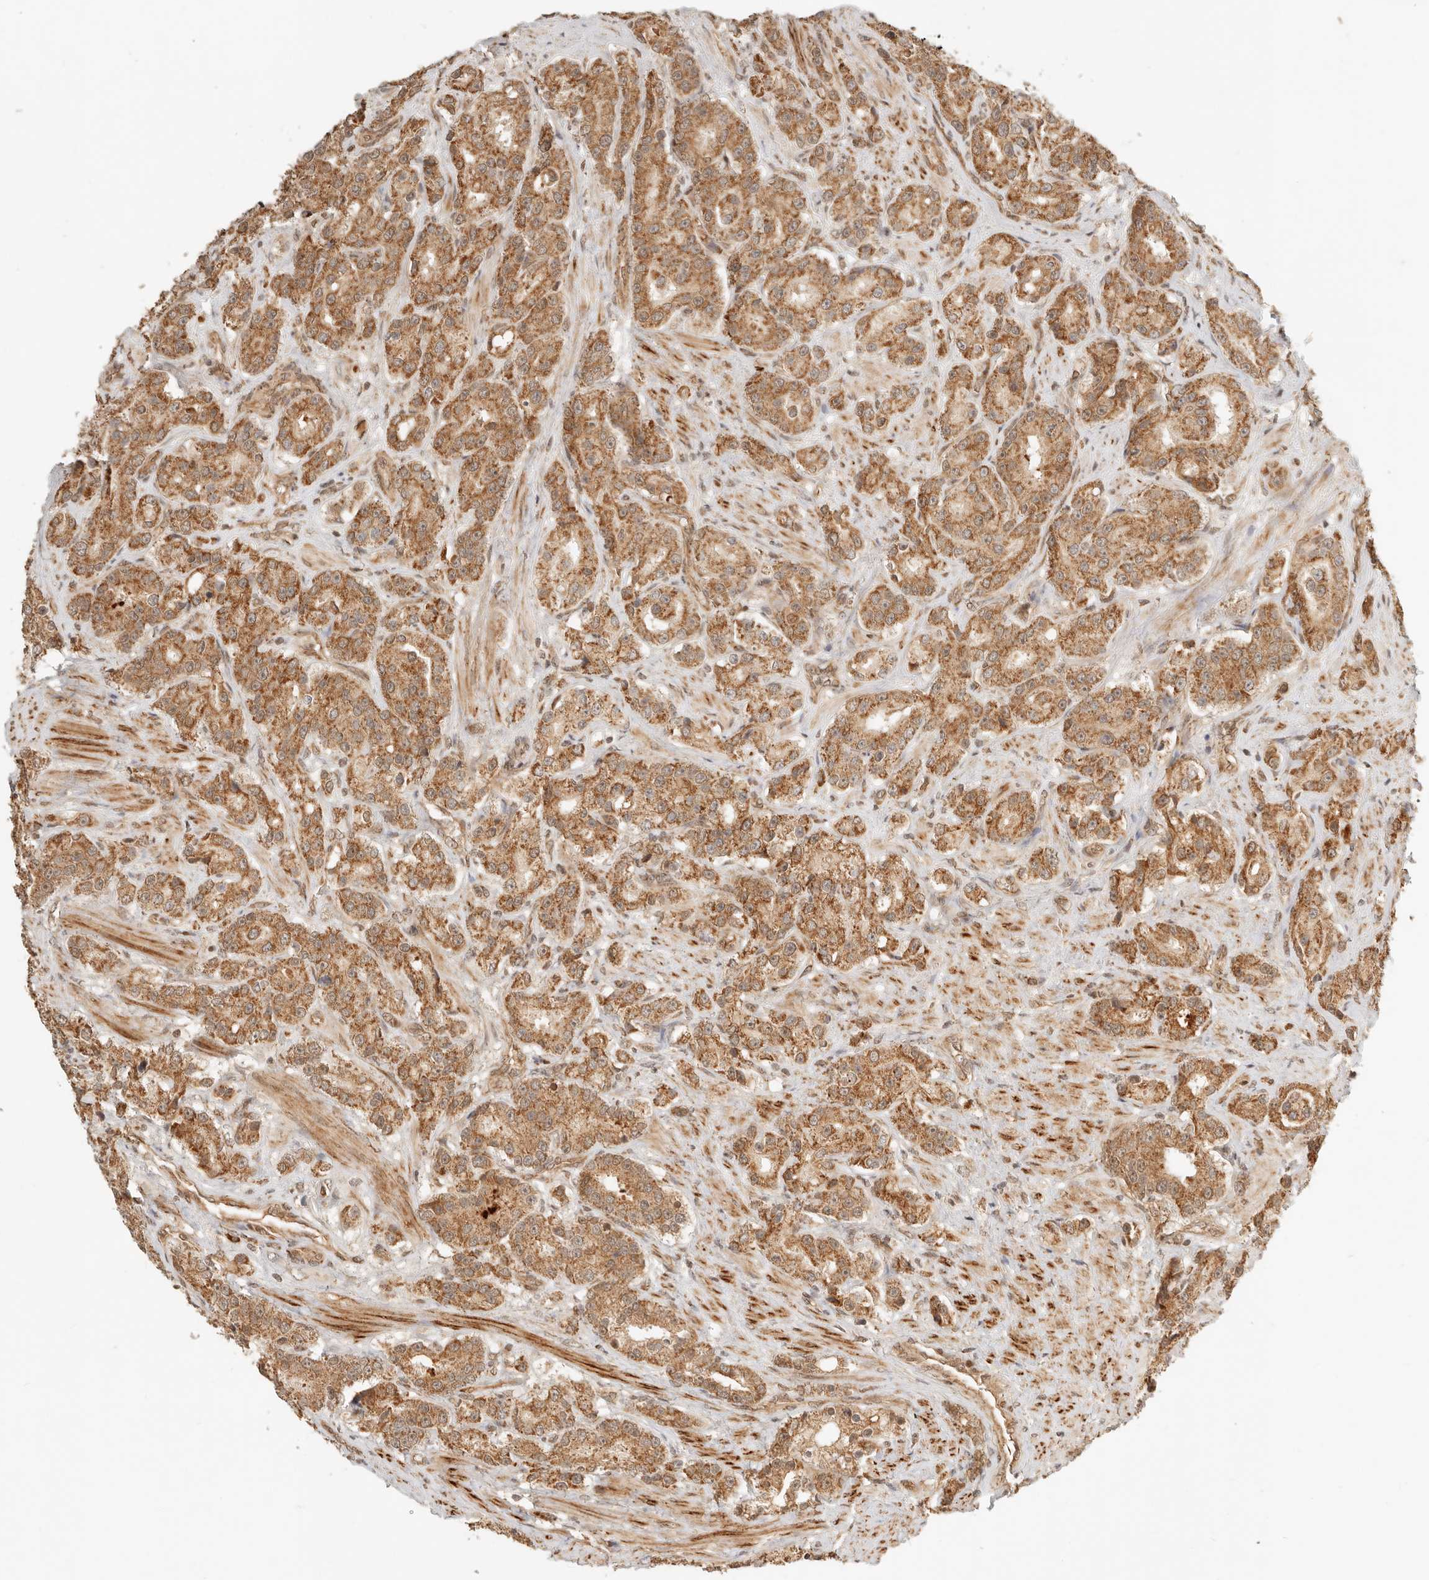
{"staining": {"intensity": "moderate", "quantity": ">75%", "location": "cytoplasmic/membranous"}, "tissue": "prostate cancer", "cell_type": "Tumor cells", "image_type": "cancer", "snomed": [{"axis": "morphology", "description": "Adenocarcinoma, High grade"}, {"axis": "topography", "description": "Prostate"}], "caption": "Tumor cells demonstrate medium levels of moderate cytoplasmic/membranous staining in about >75% of cells in human high-grade adenocarcinoma (prostate). The protein of interest is stained brown, and the nuclei are stained in blue (DAB (3,3'-diaminobenzidine) IHC with brightfield microscopy, high magnification).", "gene": "BAALC", "patient": {"sex": "male", "age": 60}}